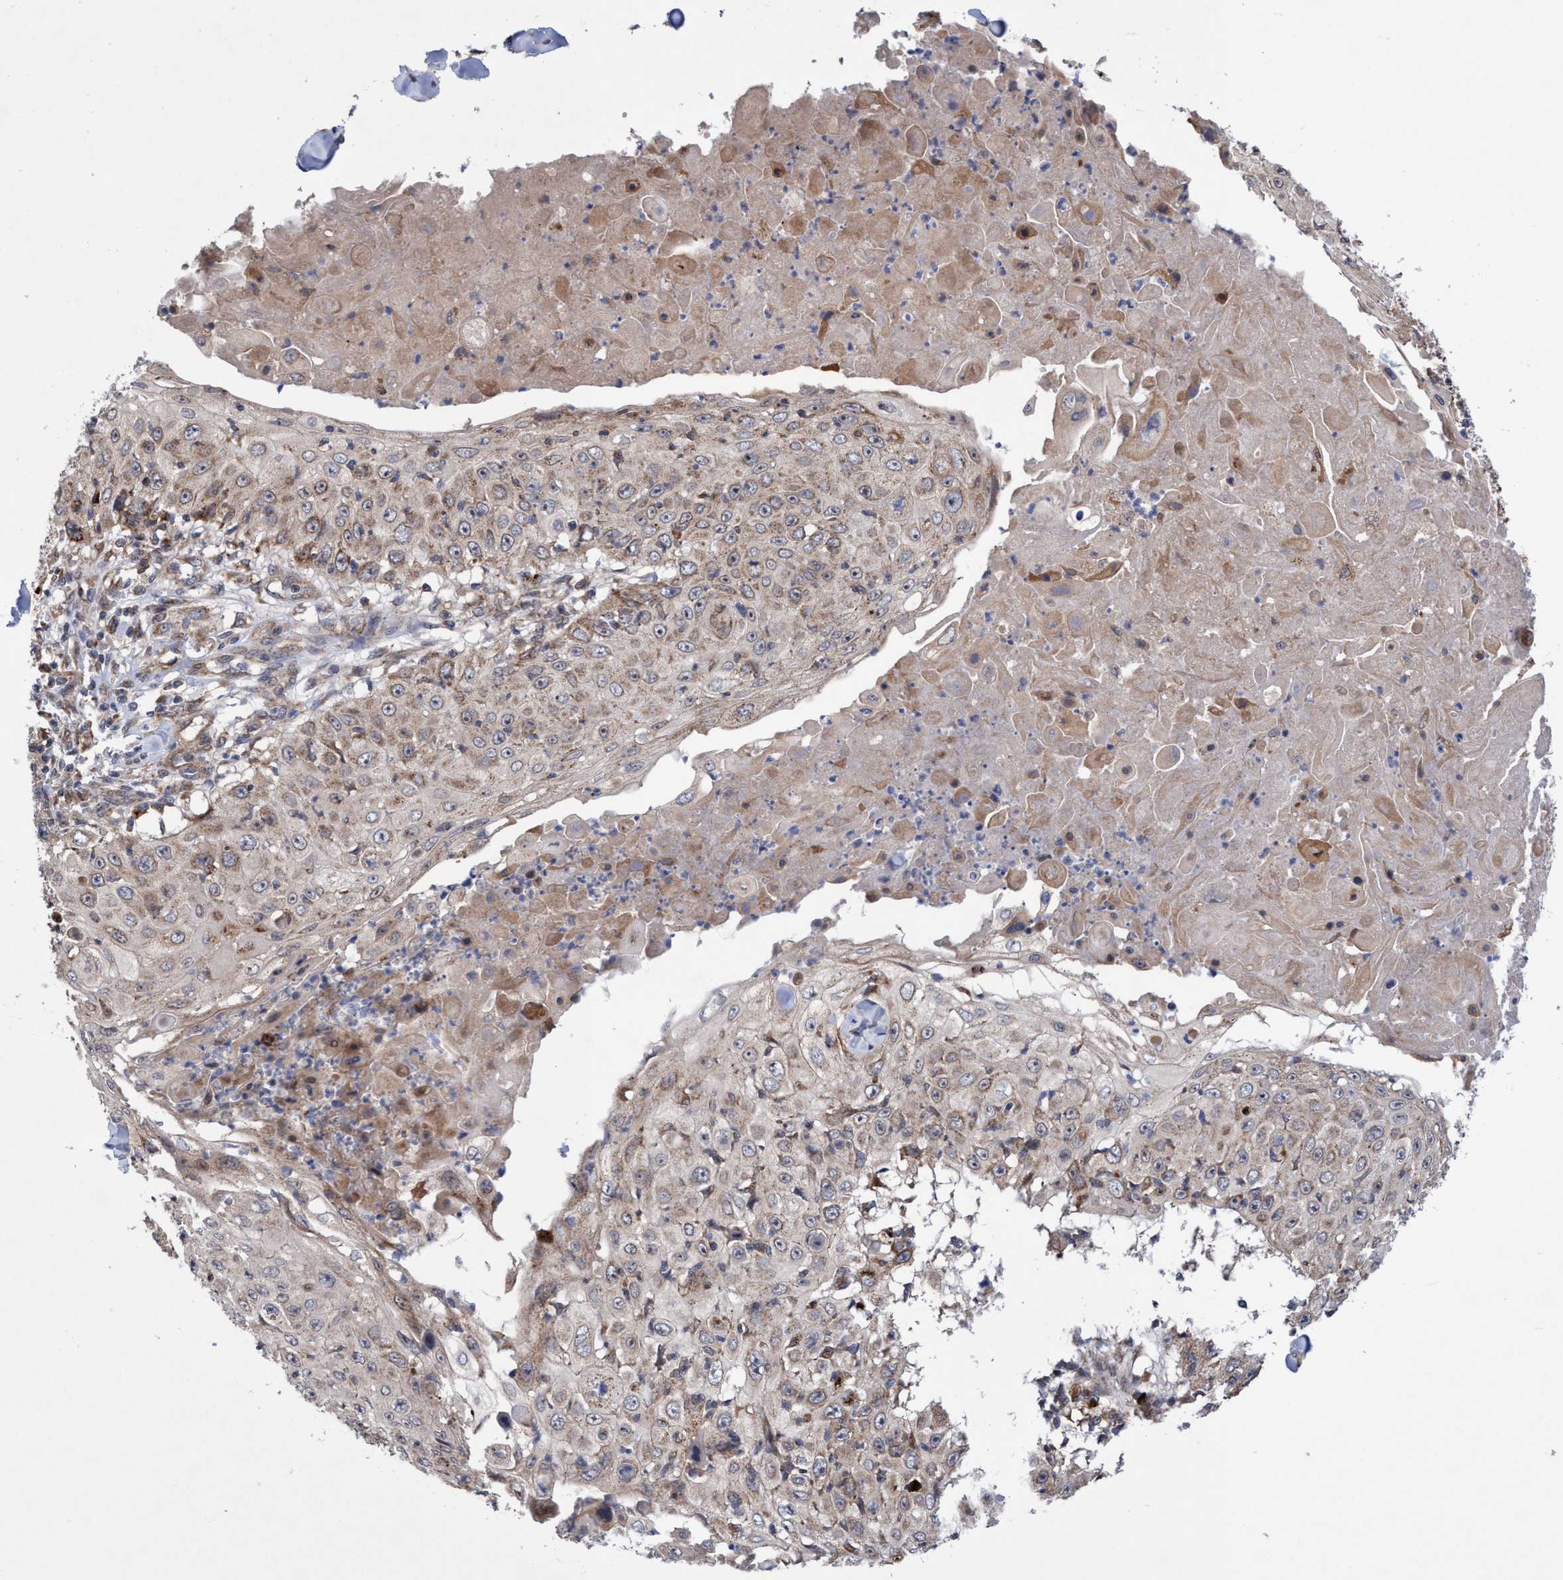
{"staining": {"intensity": "weak", "quantity": ">75%", "location": "cytoplasmic/membranous"}, "tissue": "skin cancer", "cell_type": "Tumor cells", "image_type": "cancer", "snomed": [{"axis": "morphology", "description": "Squamous cell carcinoma, NOS"}, {"axis": "topography", "description": "Skin"}], "caption": "Protein staining of squamous cell carcinoma (skin) tissue shows weak cytoplasmic/membranous positivity in about >75% of tumor cells.", "gene": "P2RY14", "patient": {"sex": "male", "age": 86}}